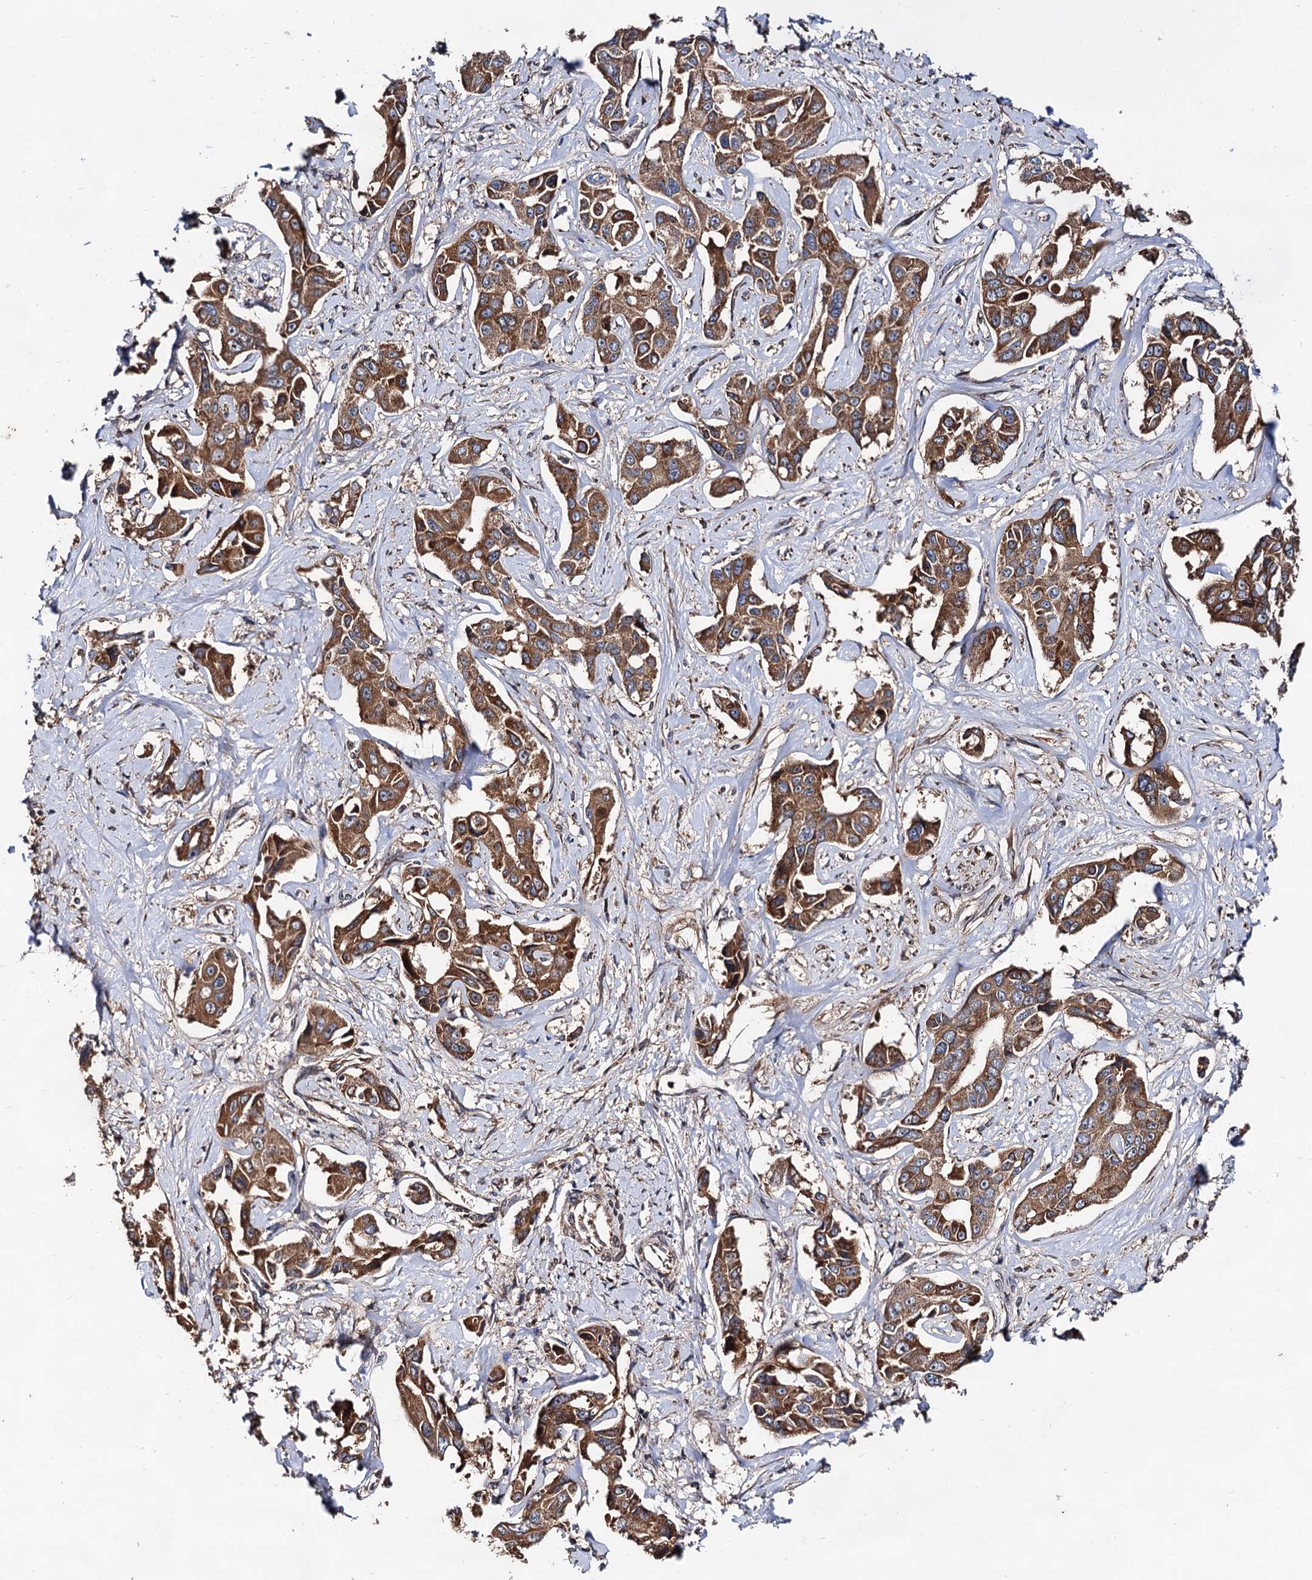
{"staining": {"intensity": "moderate", "quantity": ">75%", "location": "cytoplasmic/membranous"}, "tissue": "liver cancer", "cell_type": "Tumor cells", "image_type": "cancer", "snomed": [{"axis": "morphology", "description": "Cholangiocarcinoma"}, {"axis": "topography", "description": "Liver"}], "caption": "Immunohistochemistry (IHC) of human cholangiocarcinoma (liver) demonstrates medium levels of moderate cytoplasmic/membranous staining in approximately >75% of tumor cells.", "gene": "TEX9", "patient": {"sex": "male", "age": 59}}